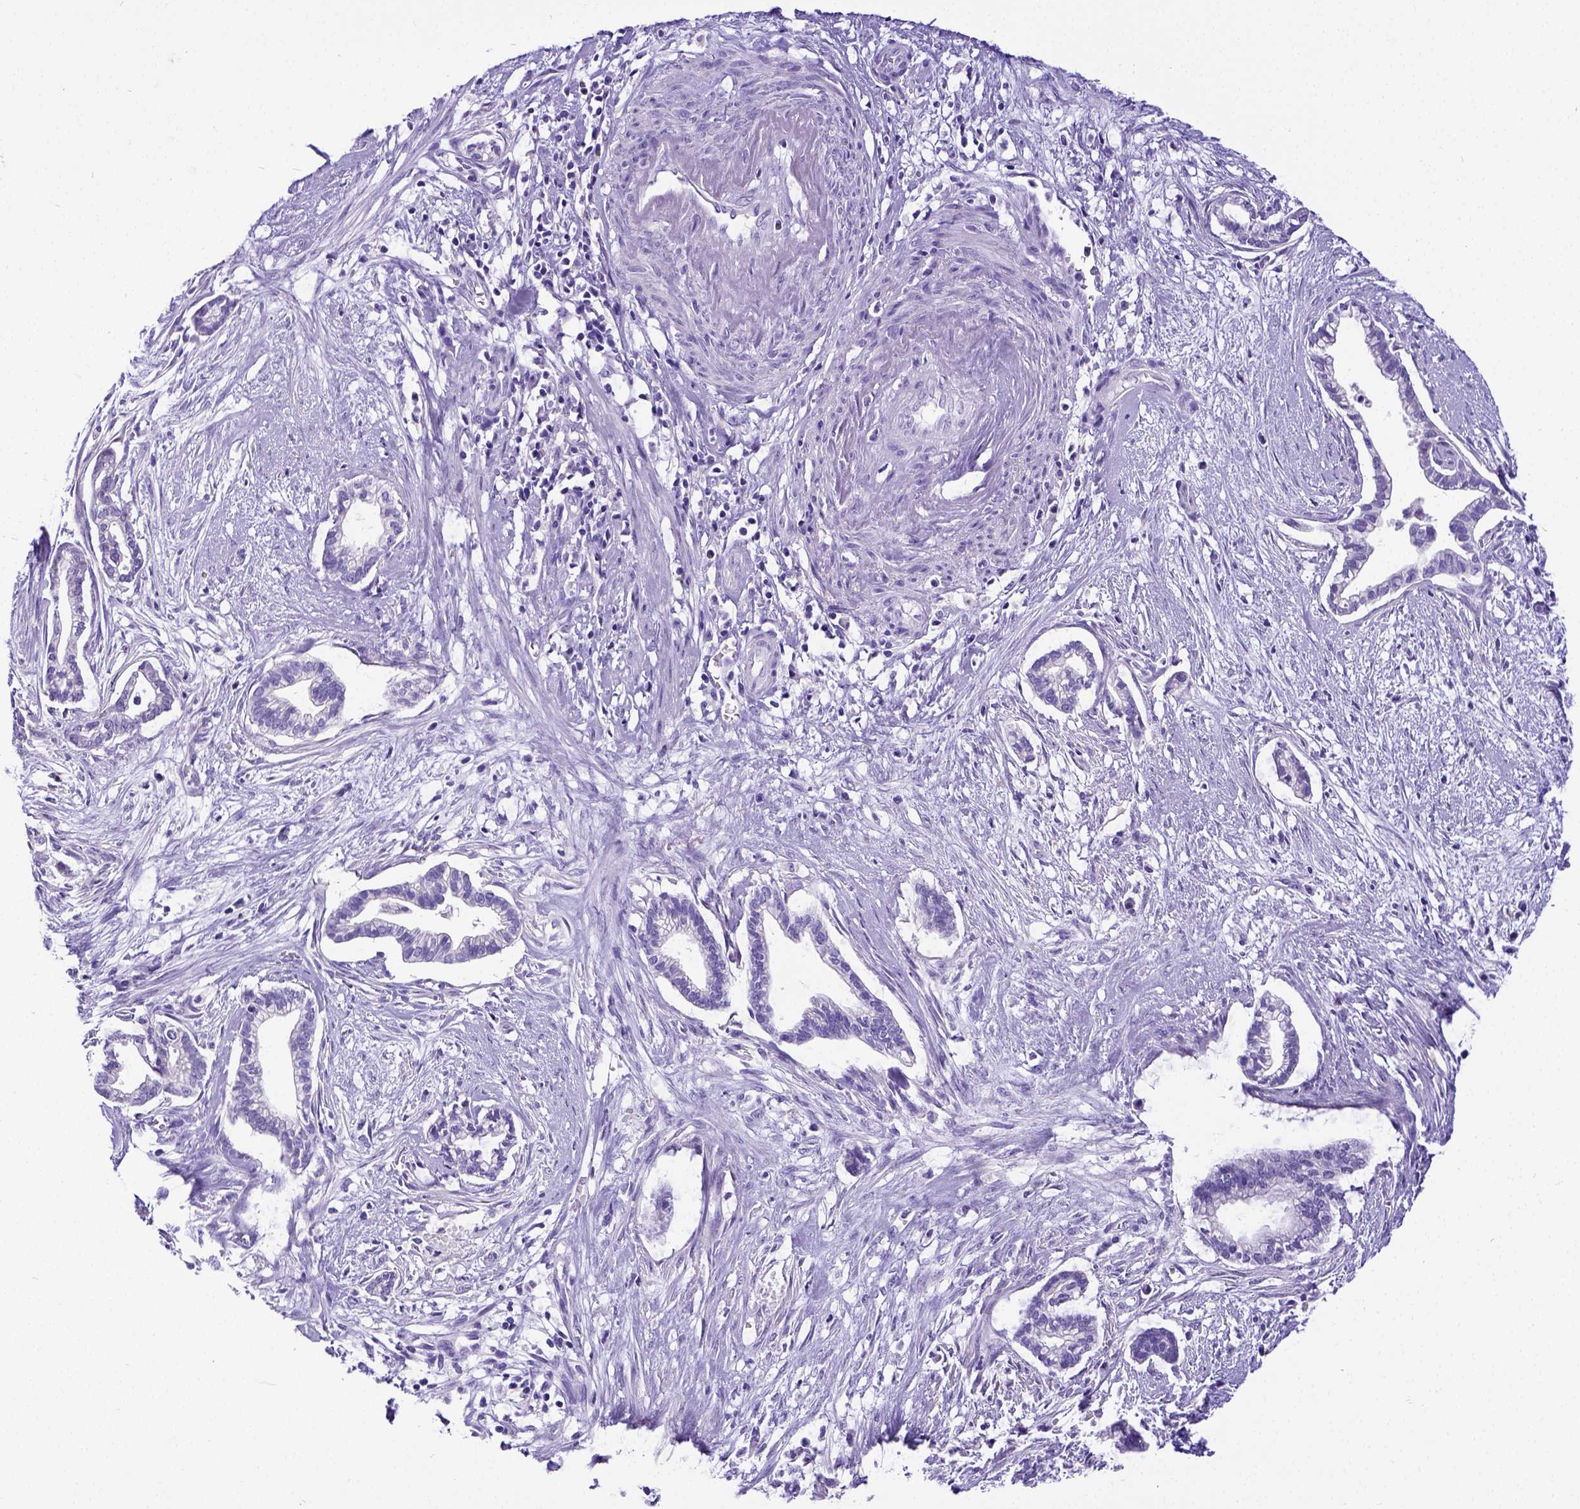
{"staining": {"intensity": "negative", "quantity": "none", "location": "none"}, "tissue": "cervical cancer", "cell_type": "Tumor cells", "image_type": "cancer", "snomed": [{"axis": "morphology", "description": "Adenocarcinoma, NOS"}, {"axis": "topography", "description": "Cervix"}], "caption": "The IHC photomicrograph has no significant staining in tumor cells of cervical cancer (adenocarcinoma) tissue.", "gene": "SATB2", "patient": {"sex": "female", "age": 62}}